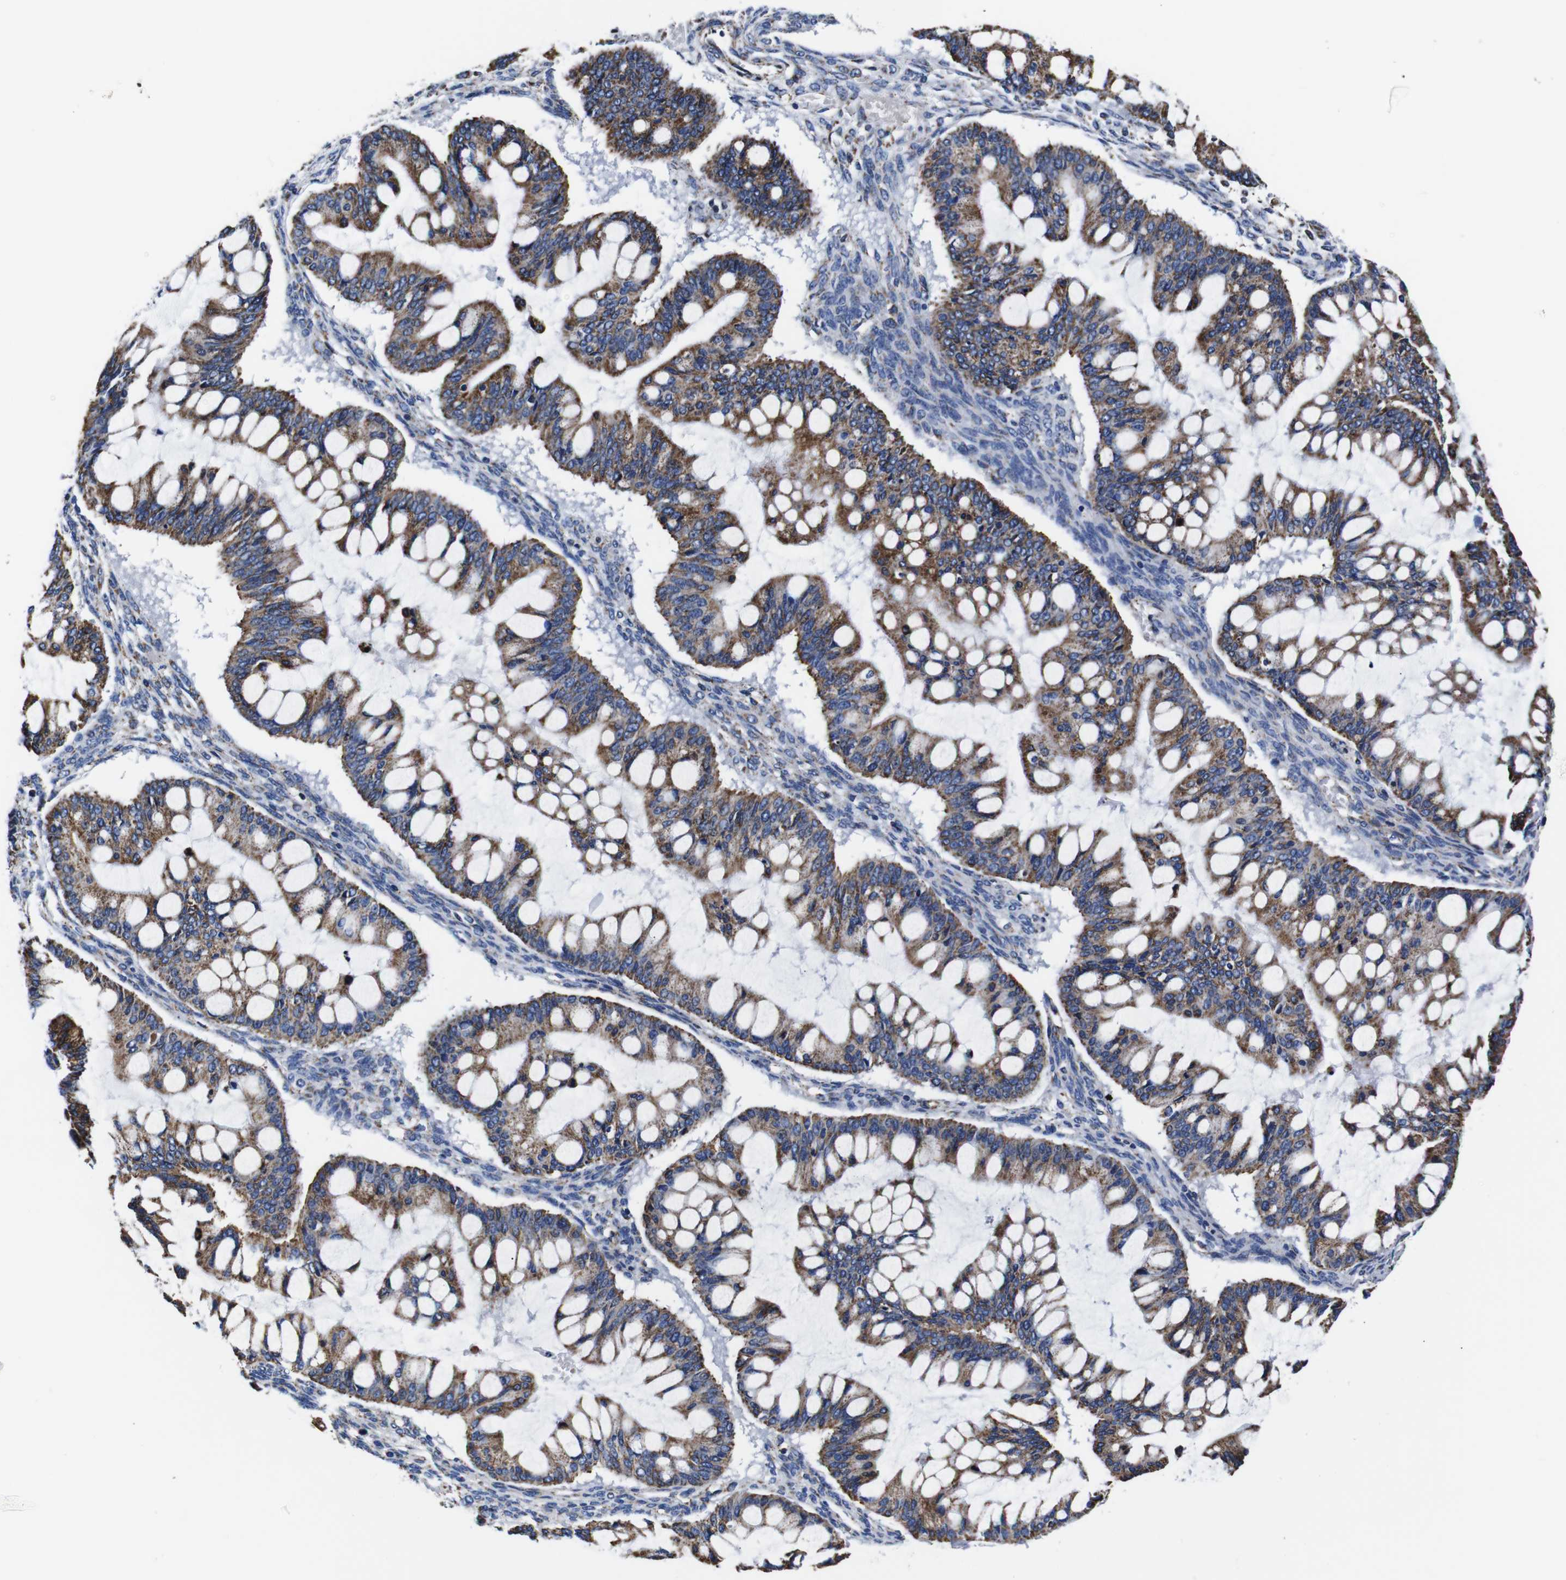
{"staining": {"intensity": "moderate", "quantity": ">75%", "location": "cytoplasmic/membranous"}, "tissue": "ovarian cancer", "cell_type": "Tumor cells", "image_type": "cancer", "snomed": [{"axis": "morphology", "description": "Cystadenocarcinoma, mucinous, NOS"}, {"axis": "topography", "description": "Ovary"}], "caption": "Protein expression analysis of human ovarian cancer reveals moderate cytoplasmic/membranous staining in about >75% of tumor cells.", "gene": "FKBP9", "patient": {"sex": "female", "age": 73}}